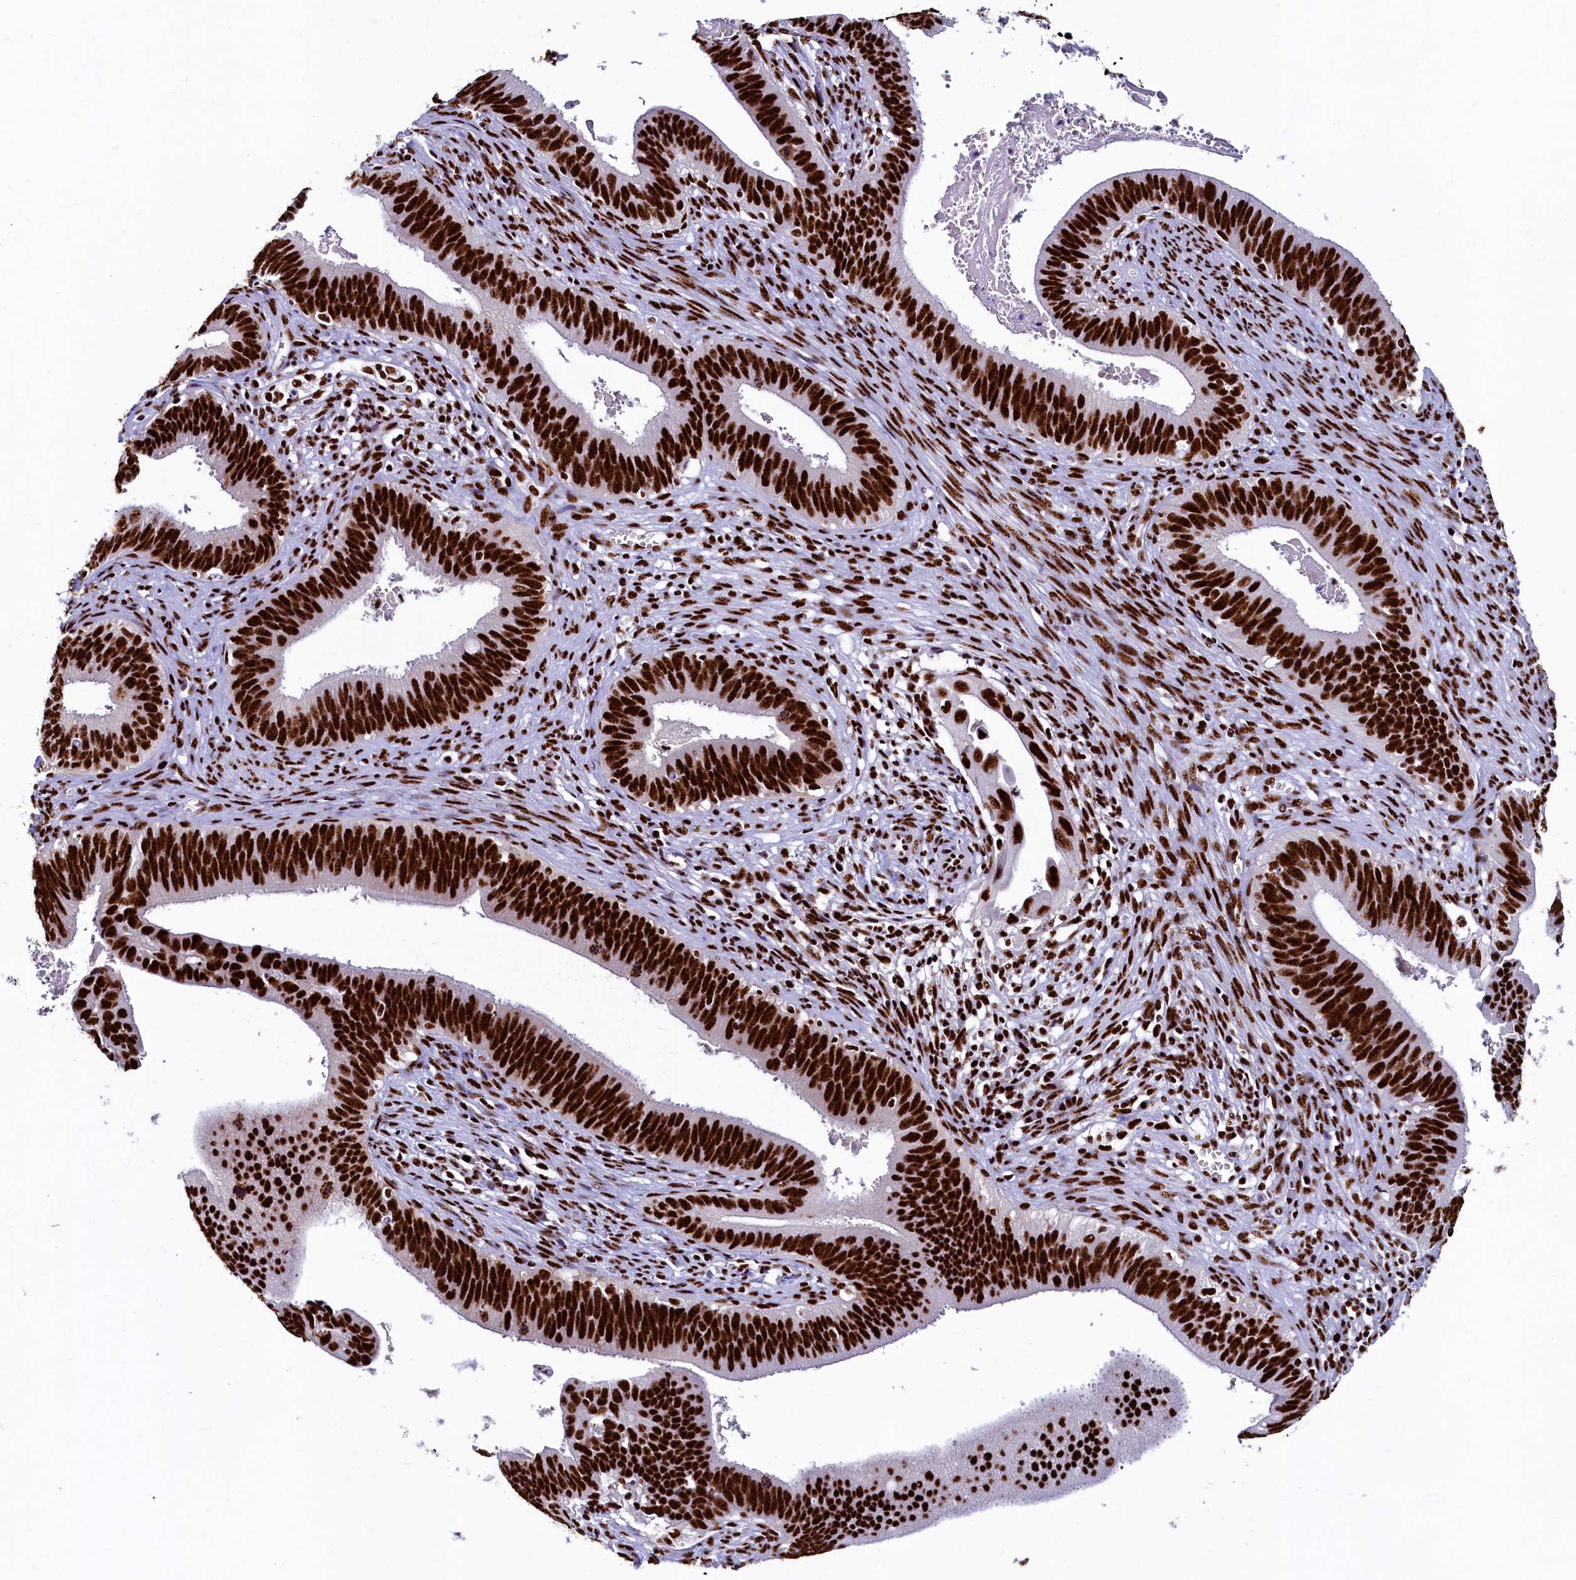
{"staining": {"intensity": "strong", "quantity": ">75%", "location": "nuclear"}, "tissue": "cervical cancer", "cell_type": "Tumor cells", "image_type": "cancer", "snomed": [{"axis": "morphology", "description": "Adenocarcinoma, NOS"}, {"axis": "topography", "description": "Cervix"}], "caption": "Immunohistochemical staining of cervical cancer displays high levels of strong nuclear staining in approximately >75% of tumor cells.", "gene": "SRRM2", "patient": {"sex": "female", "age": 42}}